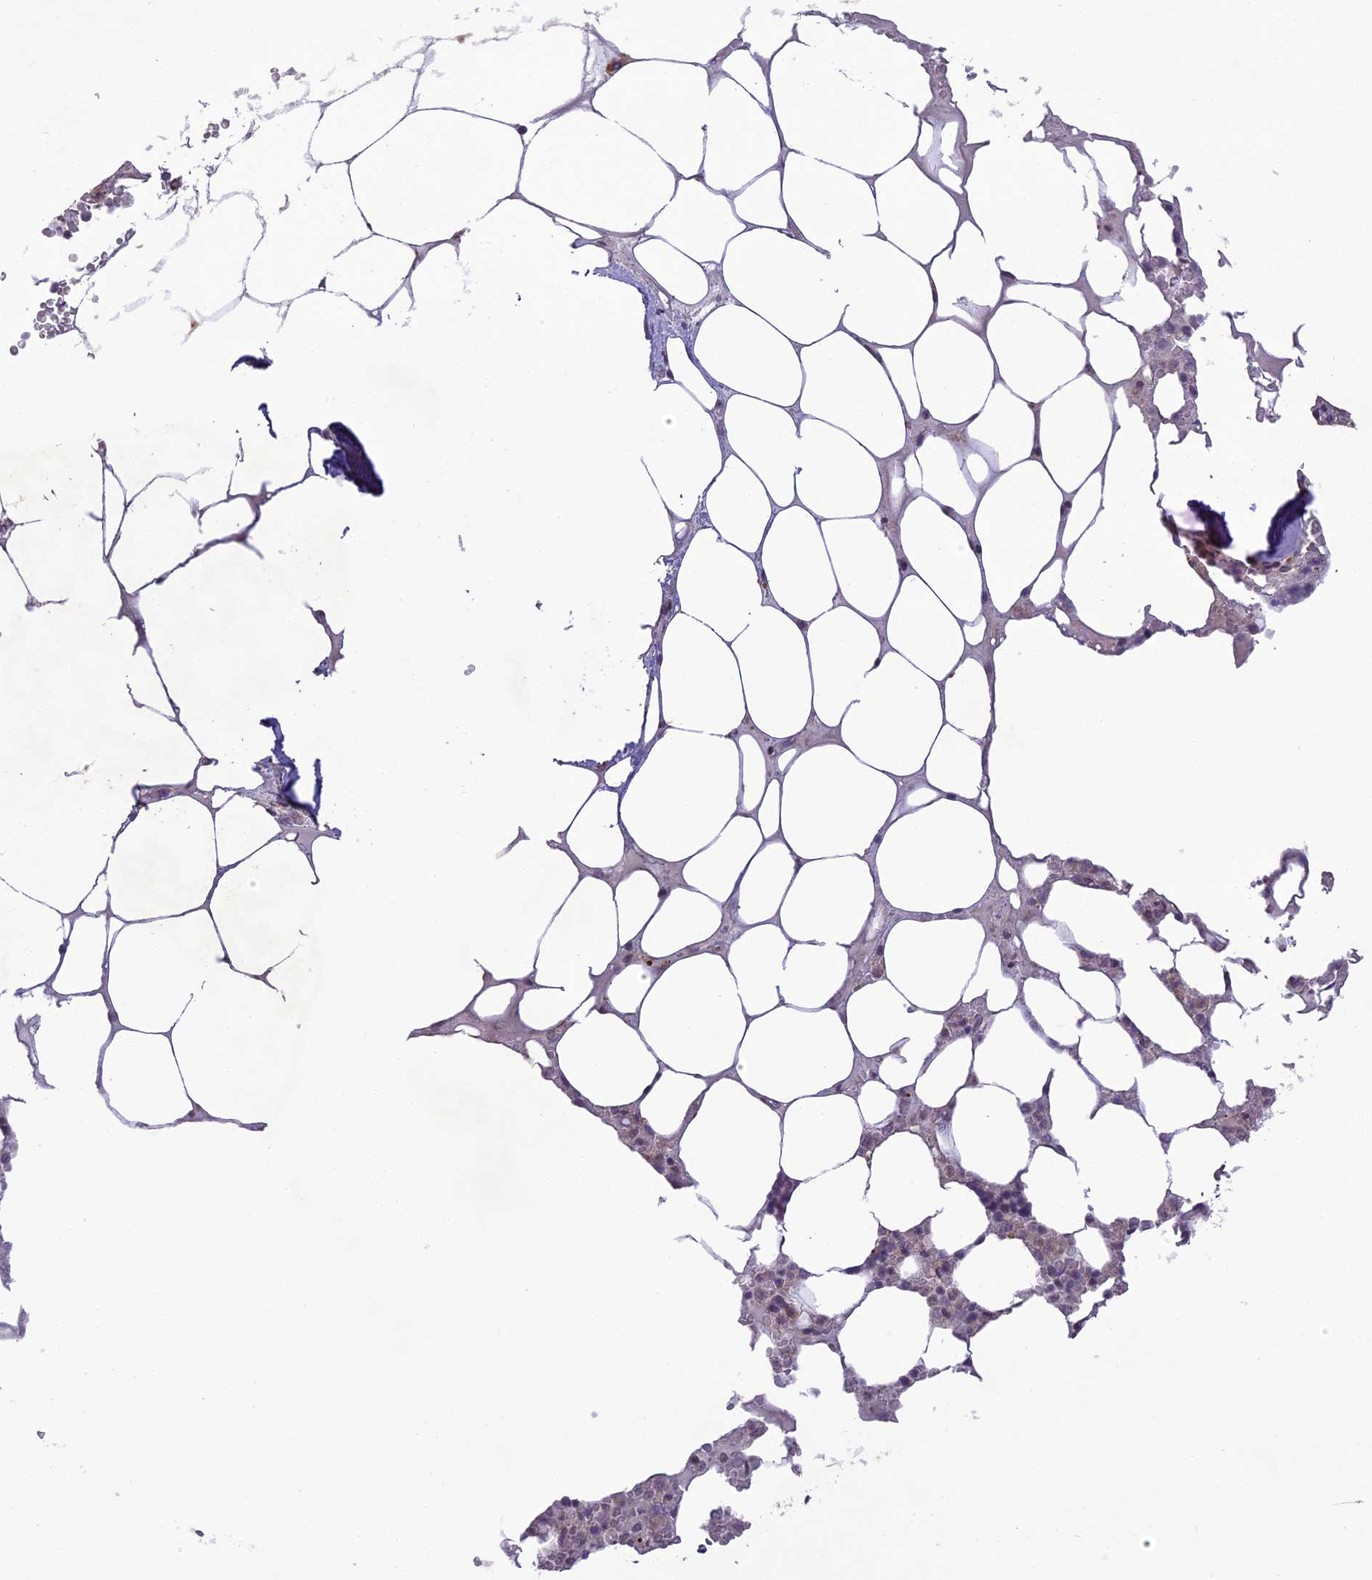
{"staining": {"intensity": "negative", "quantity": "none", "location": "none"}, "tissue": "bone marrow", "cell_type": "Hematopoietic cells", "image_type": "normal", "snomed": [{"axis": "morphology", "description": "Normal tissue, NOS"}, {"axis": "topography", "description": "Bone marrow"}], "caption": "Immunohistochemistry of benign bone marrow displays no positivity in hematopoietic cells. (DAB (3,3'-diaminobenzidine) IHC with hematoxylin counter stain).", "gene": "ERG28", "patient": {"sex": "male", "age": 64}}